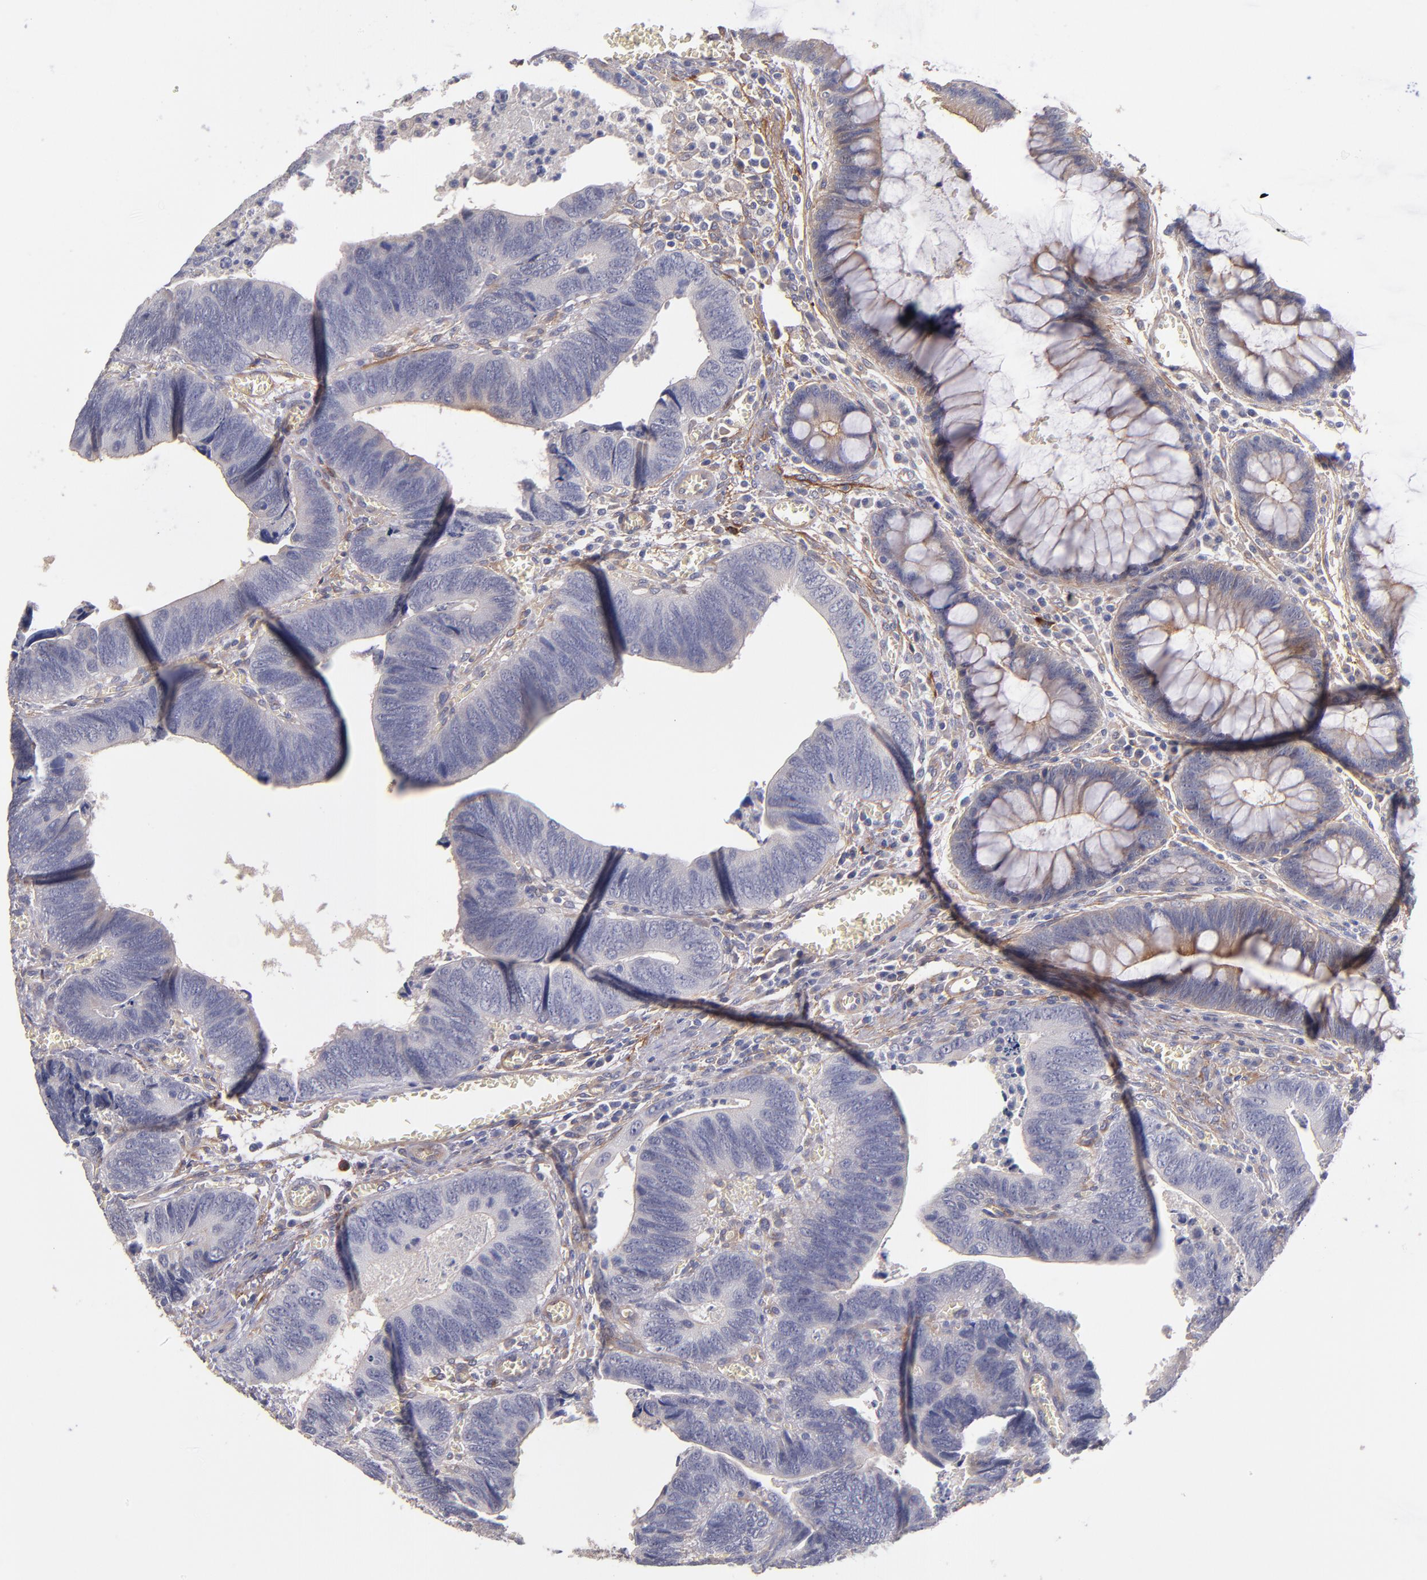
{"staining": {"intensity": "moderate", "quantity": "<25%", "location": "cytoplasmic/membranous"}, "tissue": "colorectal cancer", "cell_type": "Tumor cells", "image_type": "cancer", "snomed": [{"axis": "morphology", "description": "Adenocarcinoma, NOS"}, {"axis": "topography", "description": "Colon"}], "caption": "Adenocarcinoma (colorectal) stained with a protein marker exhibits moderate staining in tumor cells.", "gene": "PLSCR4", "patient": {"sex": "male", "age": 72}}